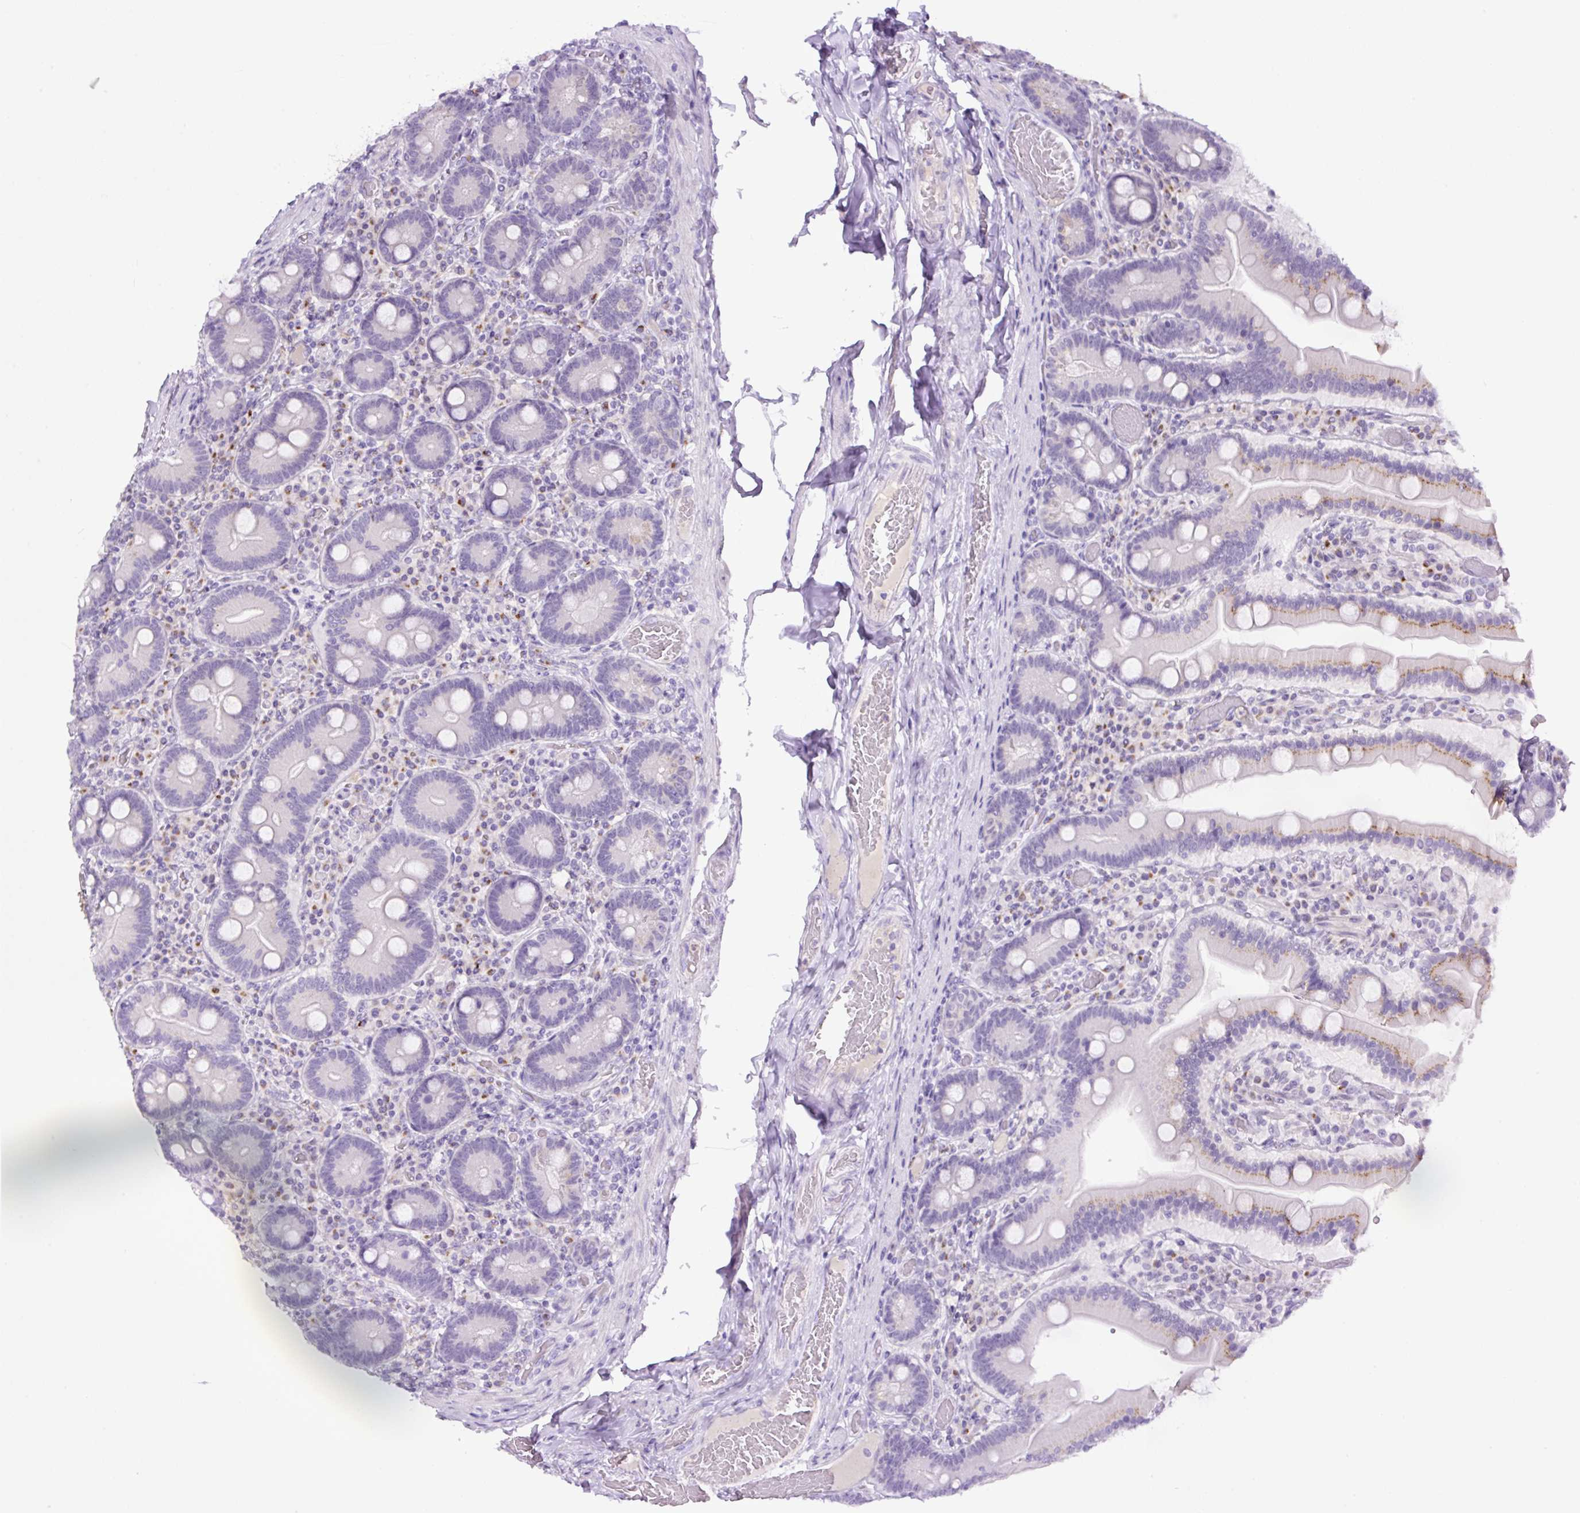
{"staining": {"intensity": "negative", "quantity": "none", "location": "none"}, "tissue": "duodenum", "cell_type": "Glandular cells", "image_type": "normal", "snomed": [{"axis": "morphology", "description": "Normal tissue, NOS"}, {"axis": "topography", "description": "Duodenum"}], "caption": "The photomicrograph displays no staining of glandular cells in benign duodenum. (DAB (3,3'-diaminobenzidine) IHC with hematoxylin counter stain).", "gene": "MFSD3", "patient": {"sex": "female", "age": 62}}